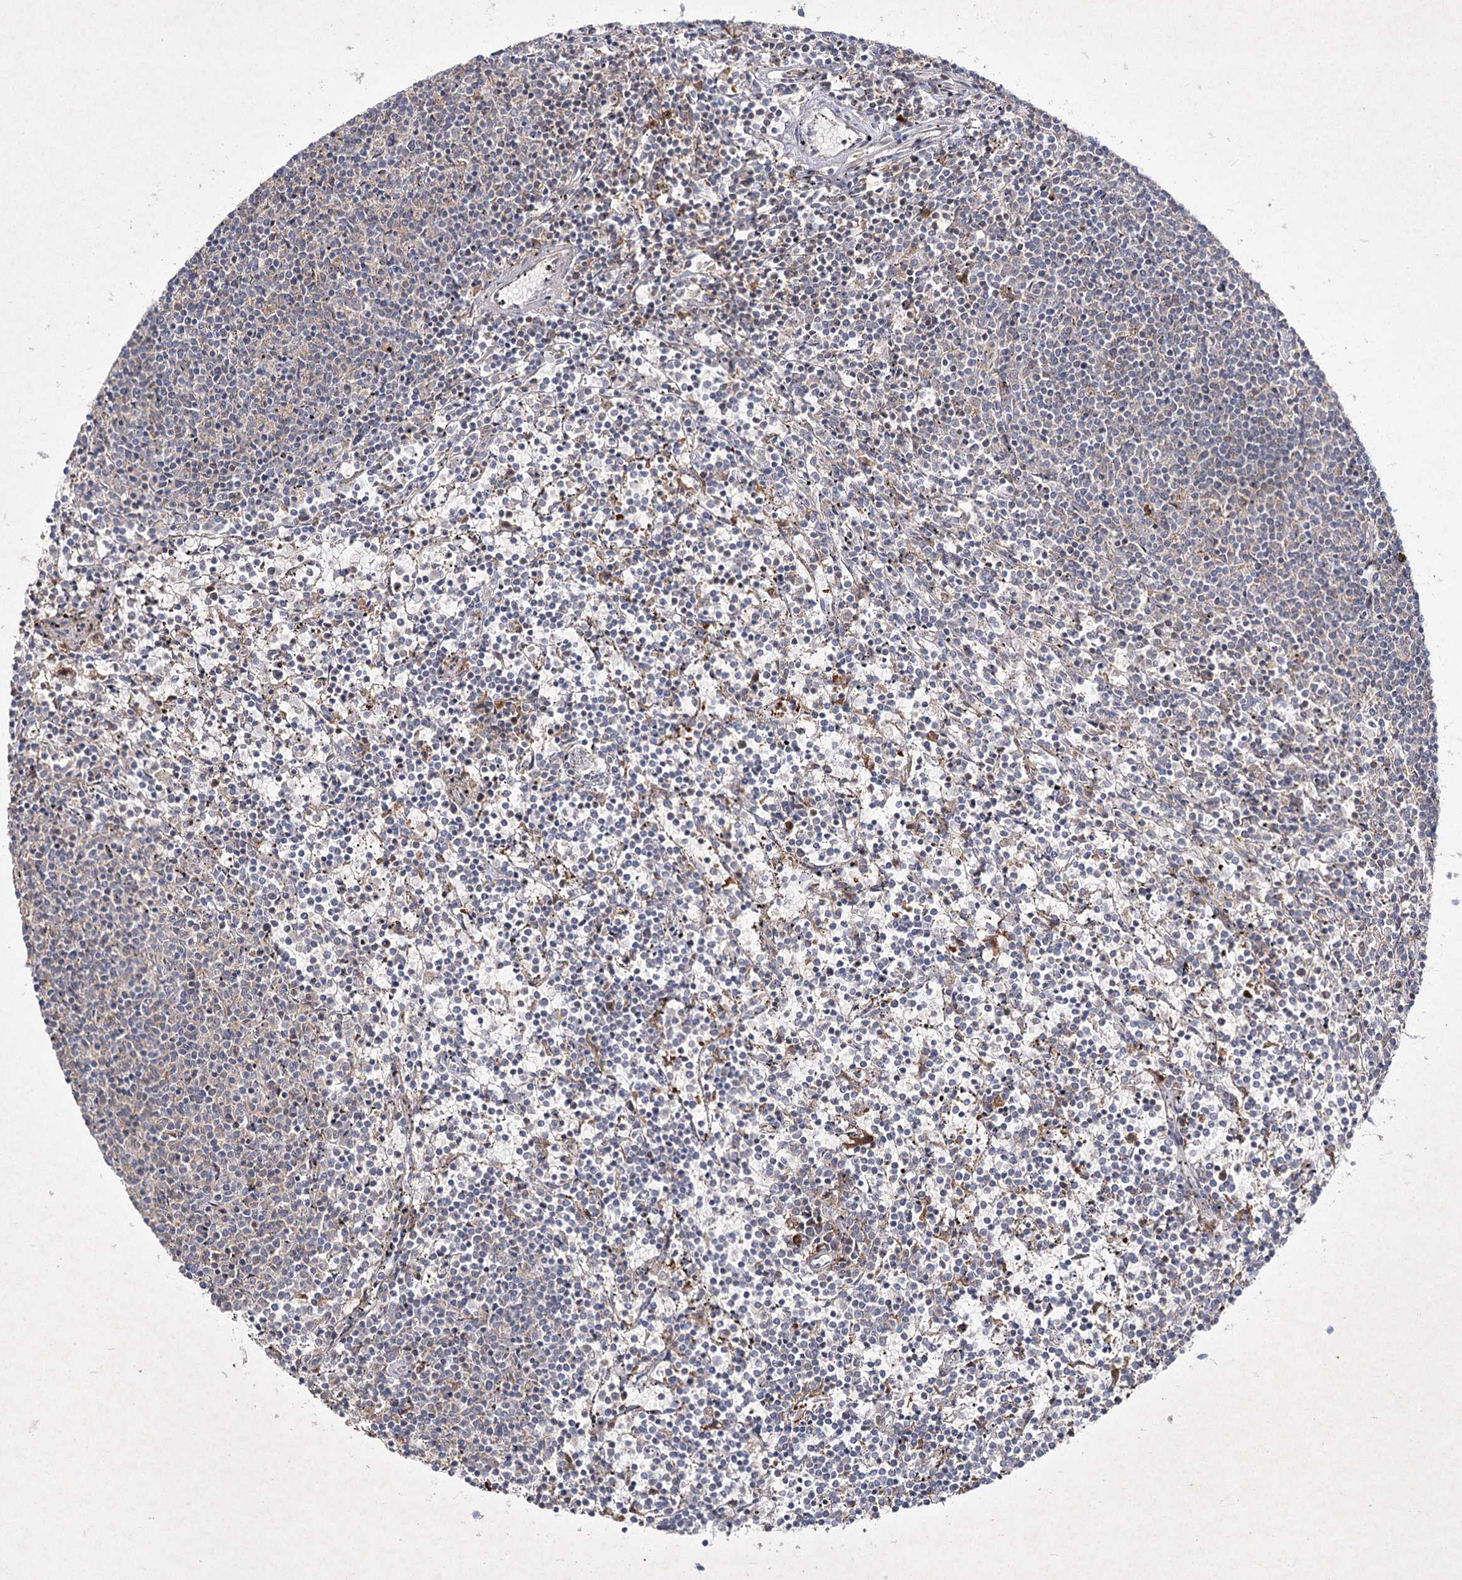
{"staining": {"intensity": "negative", "quantity": "none", "location": "none"}, "tissue": "lymphoma", "cell_type": "Tumor cells", "image_type": "cancer", "snomed": [{"axis": "morphology", "description": "Malignant lymphoma, non-Hodgkin's type, Low grade"}, {"axis": "topography", "description": "Spleen"}], "caption": "This is an IHC image of human lymphoma. There is no staining in tumor cells.", "gene": "CIB2", "patient": {"sex": "female", "age": 50}}